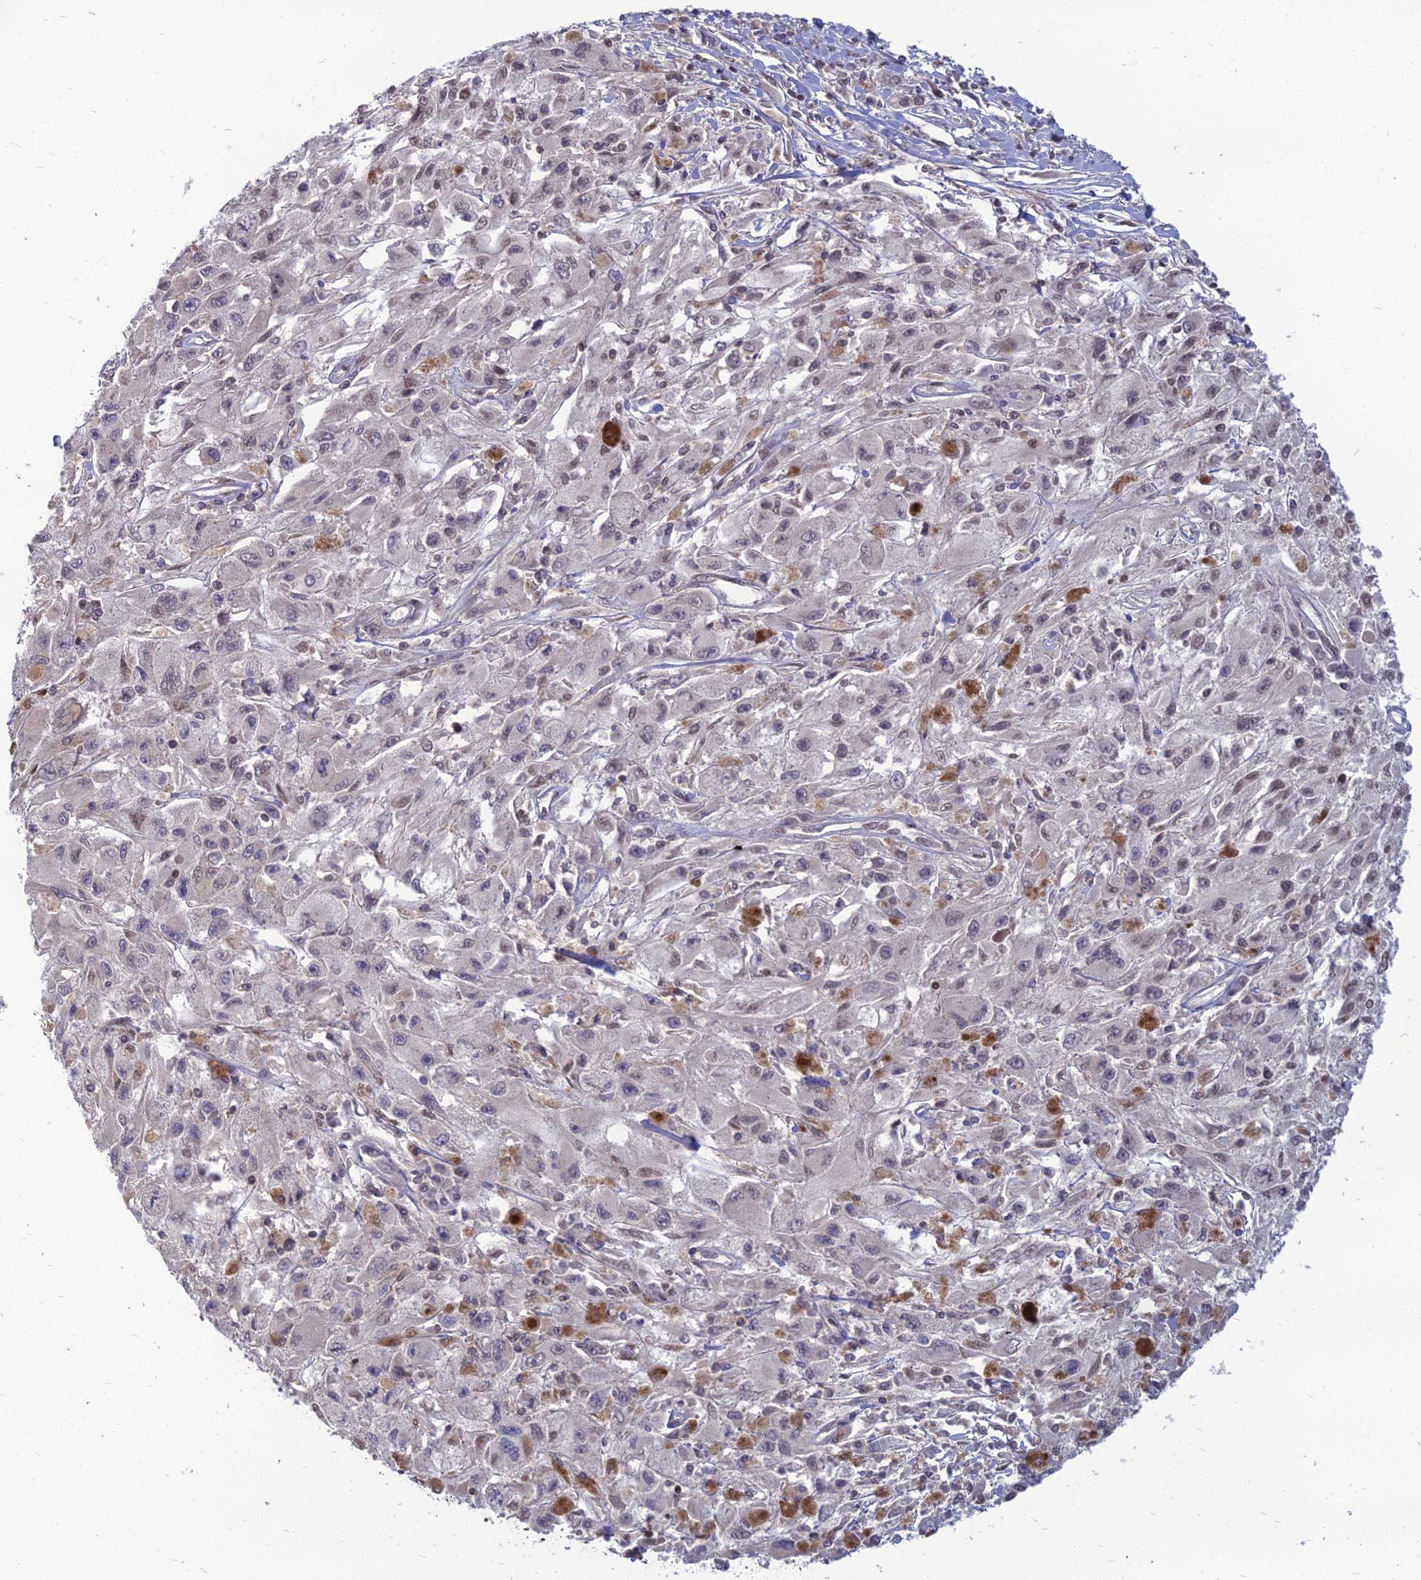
{"staining": {"intensity": "negative", "quantity": "none", "location": "none"}, "tissue": "melanoma", "cell_type": "Tumor cells", "image_type": "cancer", "snomed": [{"axis": "morphology", "description": "Malignant melanoma, Metastatic site"}, {"axis": "topography", "description": "Skin"}], "caption": "The image demonstrates no staining of tumor cells in melanoma.", "gene": "OPA3", "patient": {"sex": "male", "age": 53}}